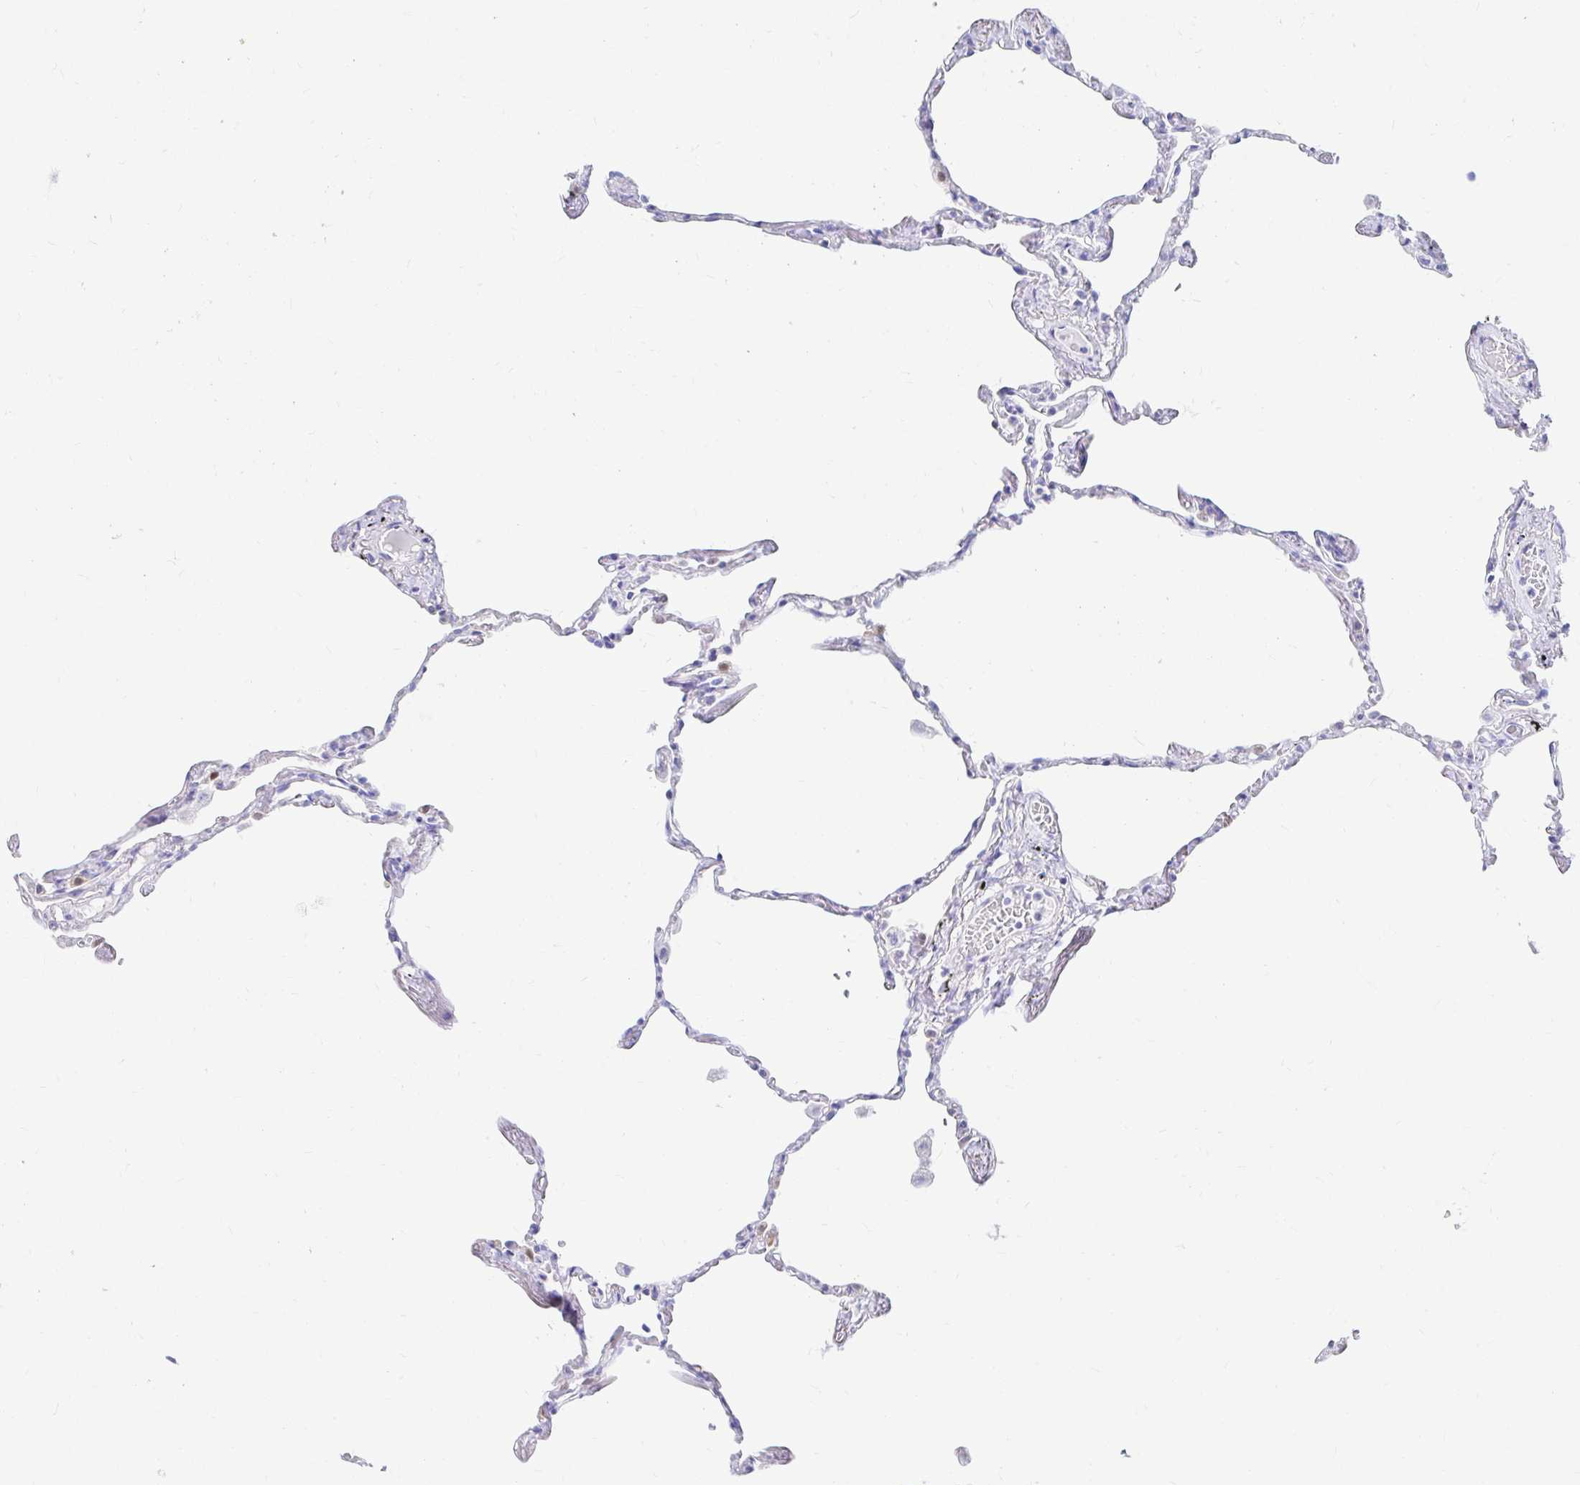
{"staining": {"intensity": "moderate", "quantity": "<25%", "location": "cytoplasmic/membranous"}, "tissue": "lung", "cell_type": "Alveolar cells", "image_type": "normal", "snomed": [{"axis": "morphology", "description": "Normal tissue, NOS"}, {"axis": "topography", "description": "Lung"}], "caption": "IHC (DAB (3,3'-diaminobenzidine)) staining of unremarkable lung reveals moderate cytoplasmic/membranous protein expression in approximately <25% of alveolar cells.", "gene": "PPP1R1B", "patient": {"sex": "female", "age": 67}}